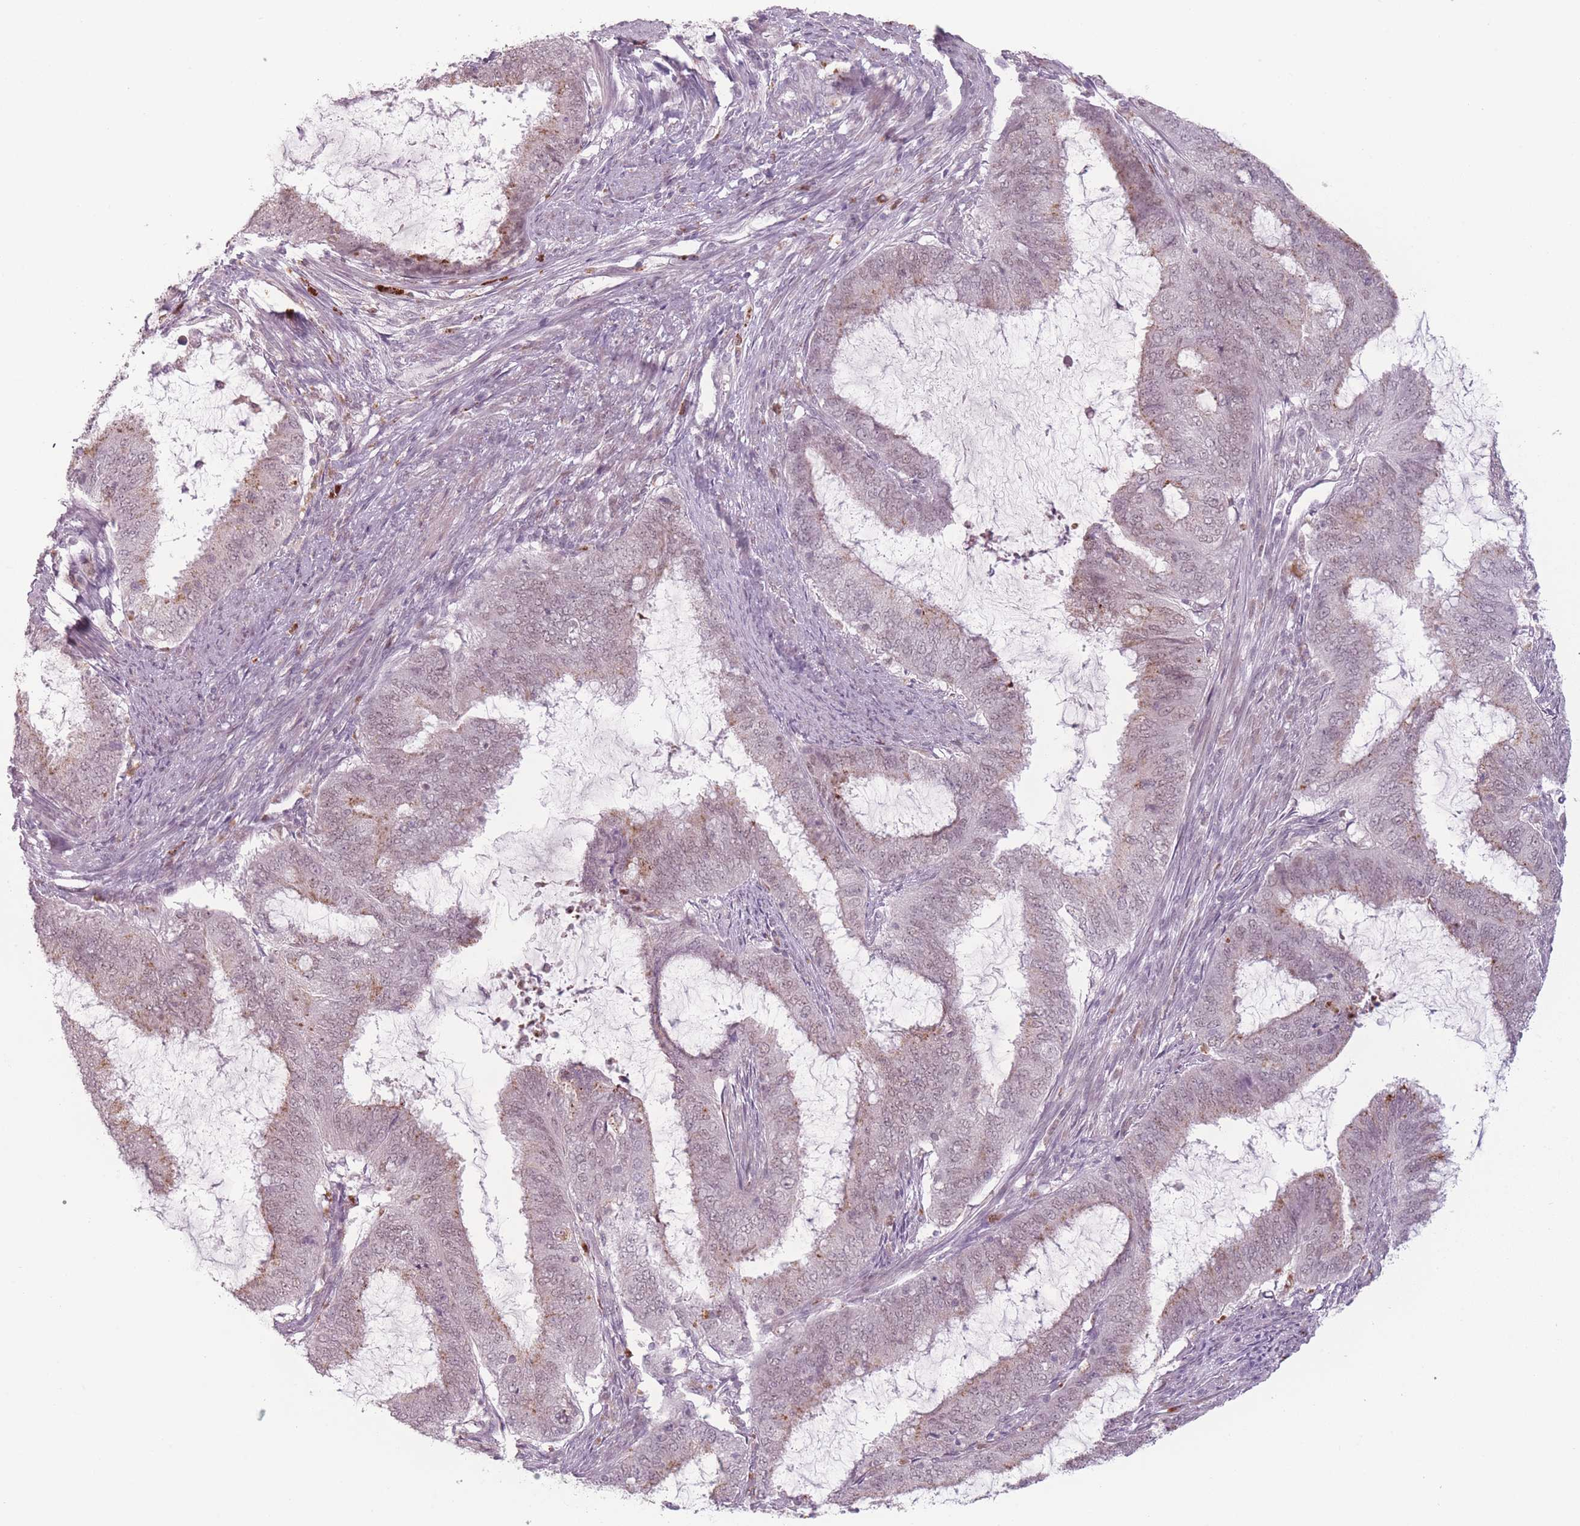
{"staining": {"intensity": "weak", "quantity": "25%-75%", "location": "nuclear"}, "tissue": "endometrial cancer", "cell_type": "Tumor cells", "image_type": "cancer", "snomed": [{"axis": "morphology", "description": "Adenocarcinoma, NOS"}, {"axis": "topography", "description": "Endometrium"}], "caption": "Immunohistochemical staining of human endometrial cancer (adenocarcinoma) displays weak nuclear protein expression in approximately 25%-75% of tumor cells.", "gene": "OR10C1", "patient": {"sex": "female", "age": 51}}